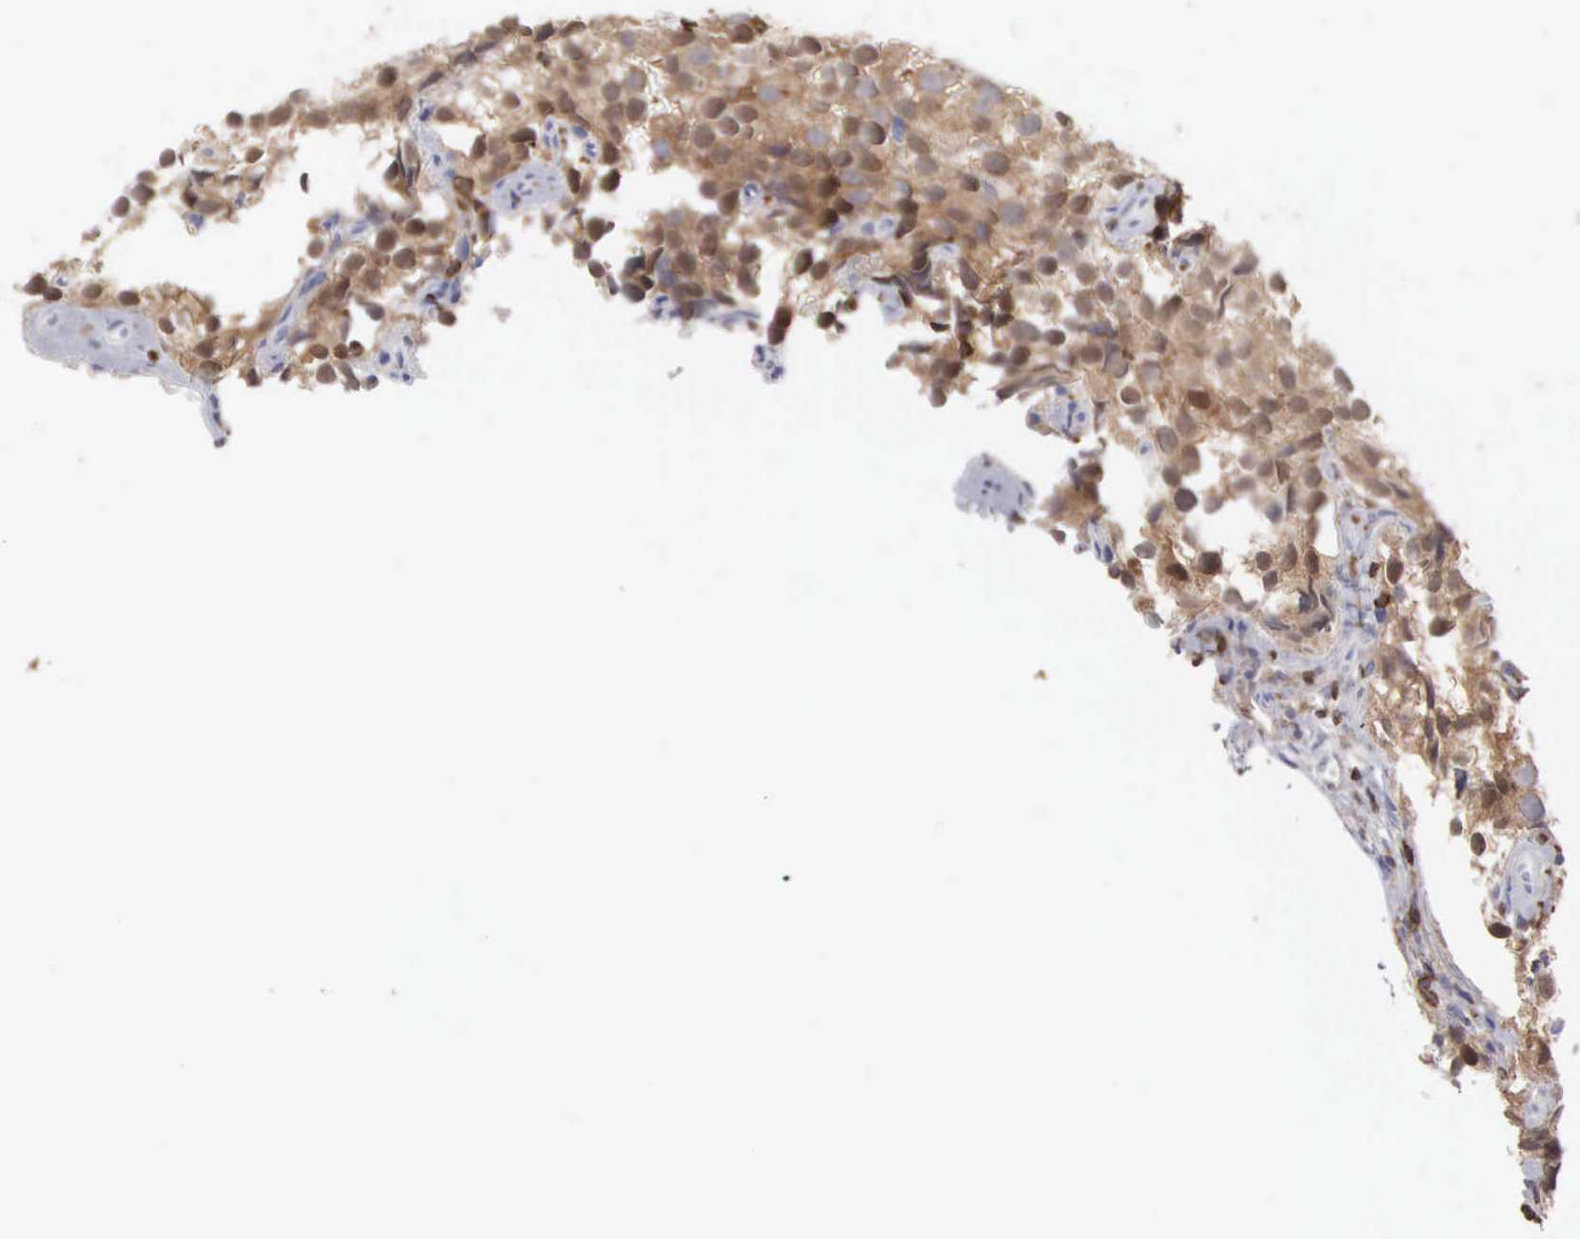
{"staining": {"intensity": "moderate", "quantity": ">75%", "location": "cytoplasmic/membranous,nuclear"}, "tissue": "testis cancer", "cell_type": "Tumor cells", "image_type": "cancer", "snomed": [{"axis": "morphology", "description": "Seminoma, NOS"}, {"axis": "topography", "description": "Testis"}], "caption": "DAB immunohistochemical staining of human testis cancer demonstrates moderate cytoplasmic/membranous and nuclear protein positivity in approximately >75% of tumor cells. (brown staining indicates protein expression, while blue staining denotes nuclei).", "gene": "SH3BP1", "patient": {"sex": "male", "age": 39}}